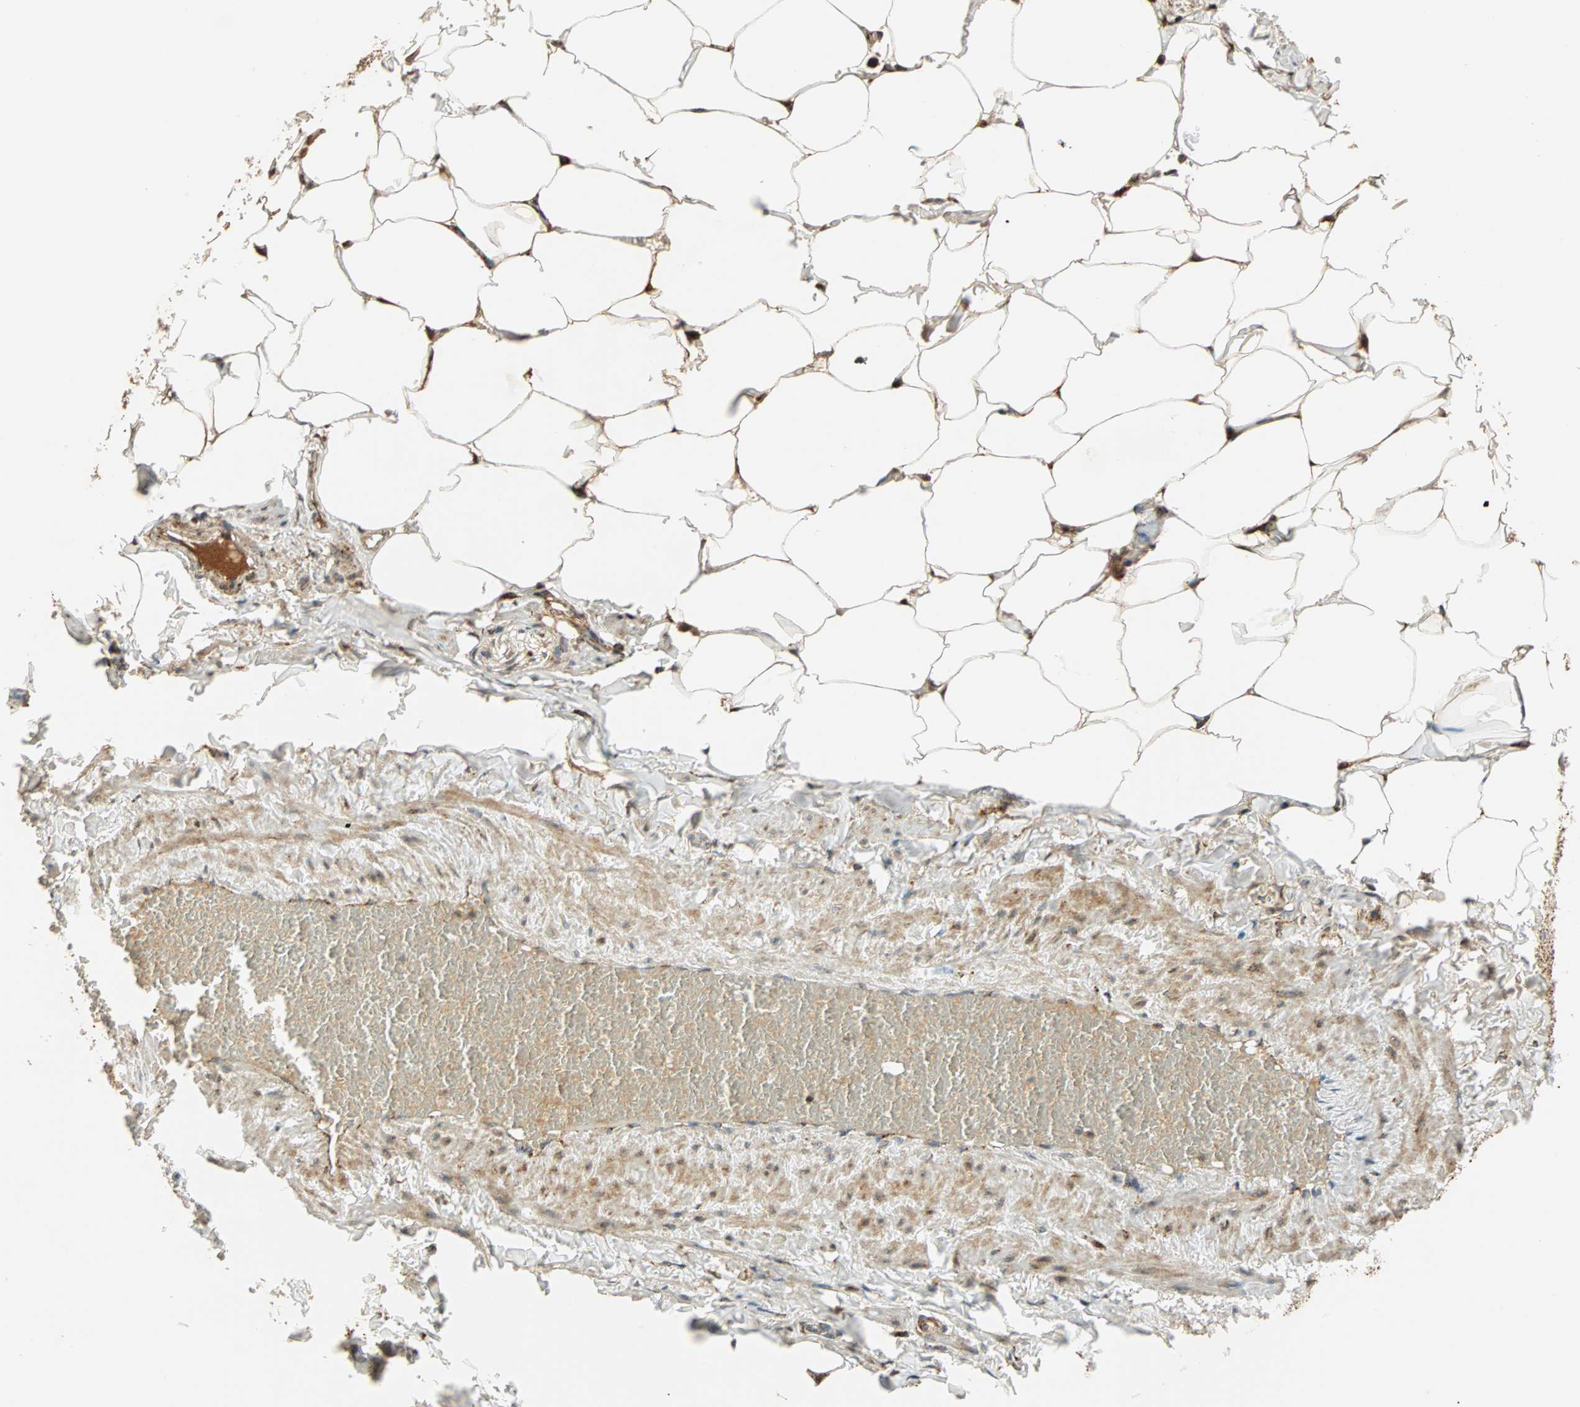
{"staining": {"intensity": "moderate", "quantity": "25%-75%", "location": "cytoplasmic/membranous"}, "tissue": "adipose tissue", "cell_type": "Adipocytes", "image_type": "normal", "snomed": [{"axis": "morphology", "description": "Normal tissue, NOS"}, {"axis": "topography", "description": "Vascular tissue"}], "caption": "Immunohistochemical staining of benign human adipose tissue demonstrates moderate cytoplasmic/membranous protein expression in about 25%-75% of adipocytes.", "gene": "SPRY4", "patient": {"sex": "male", "age": 41}}